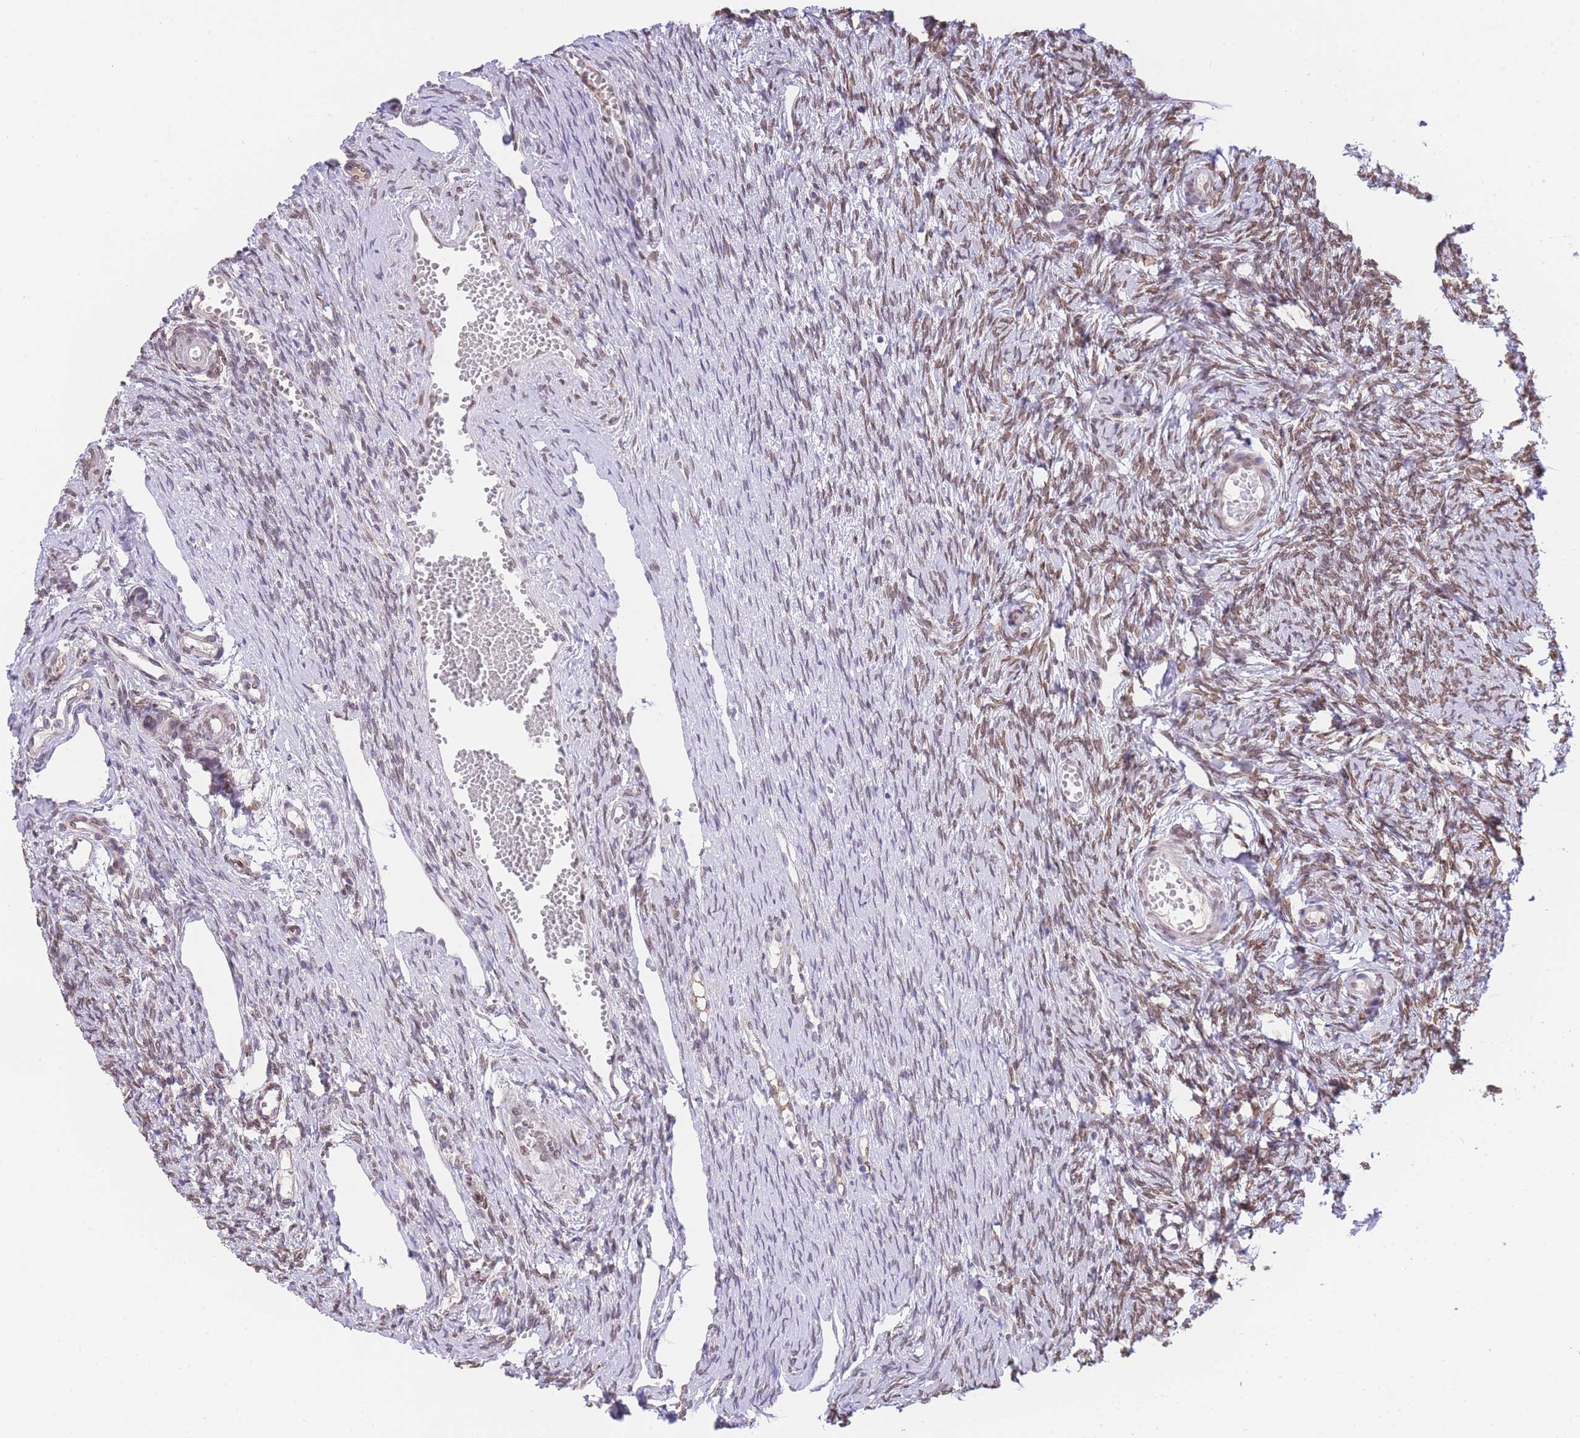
{"staining": {"intensity": "moderate", "quantity": ">75%", "location": "nuclear"}, "tissue": "ovary", "cell_type": "Ovarian stroma cells", "image_type": "normal", "snomed": [{"axis": "morphology", "description": "Normal tissue, NOS"}, {"axis": "topography", "description": "Ovary"}], "caption": "Ovary stained with immunohistochemistry (IHC) shows moderate nuclear staining in about >75% of ovarian stroma cells.", "gene": "OR10AD1", "patient": {"sex": "female", "age": 51}}